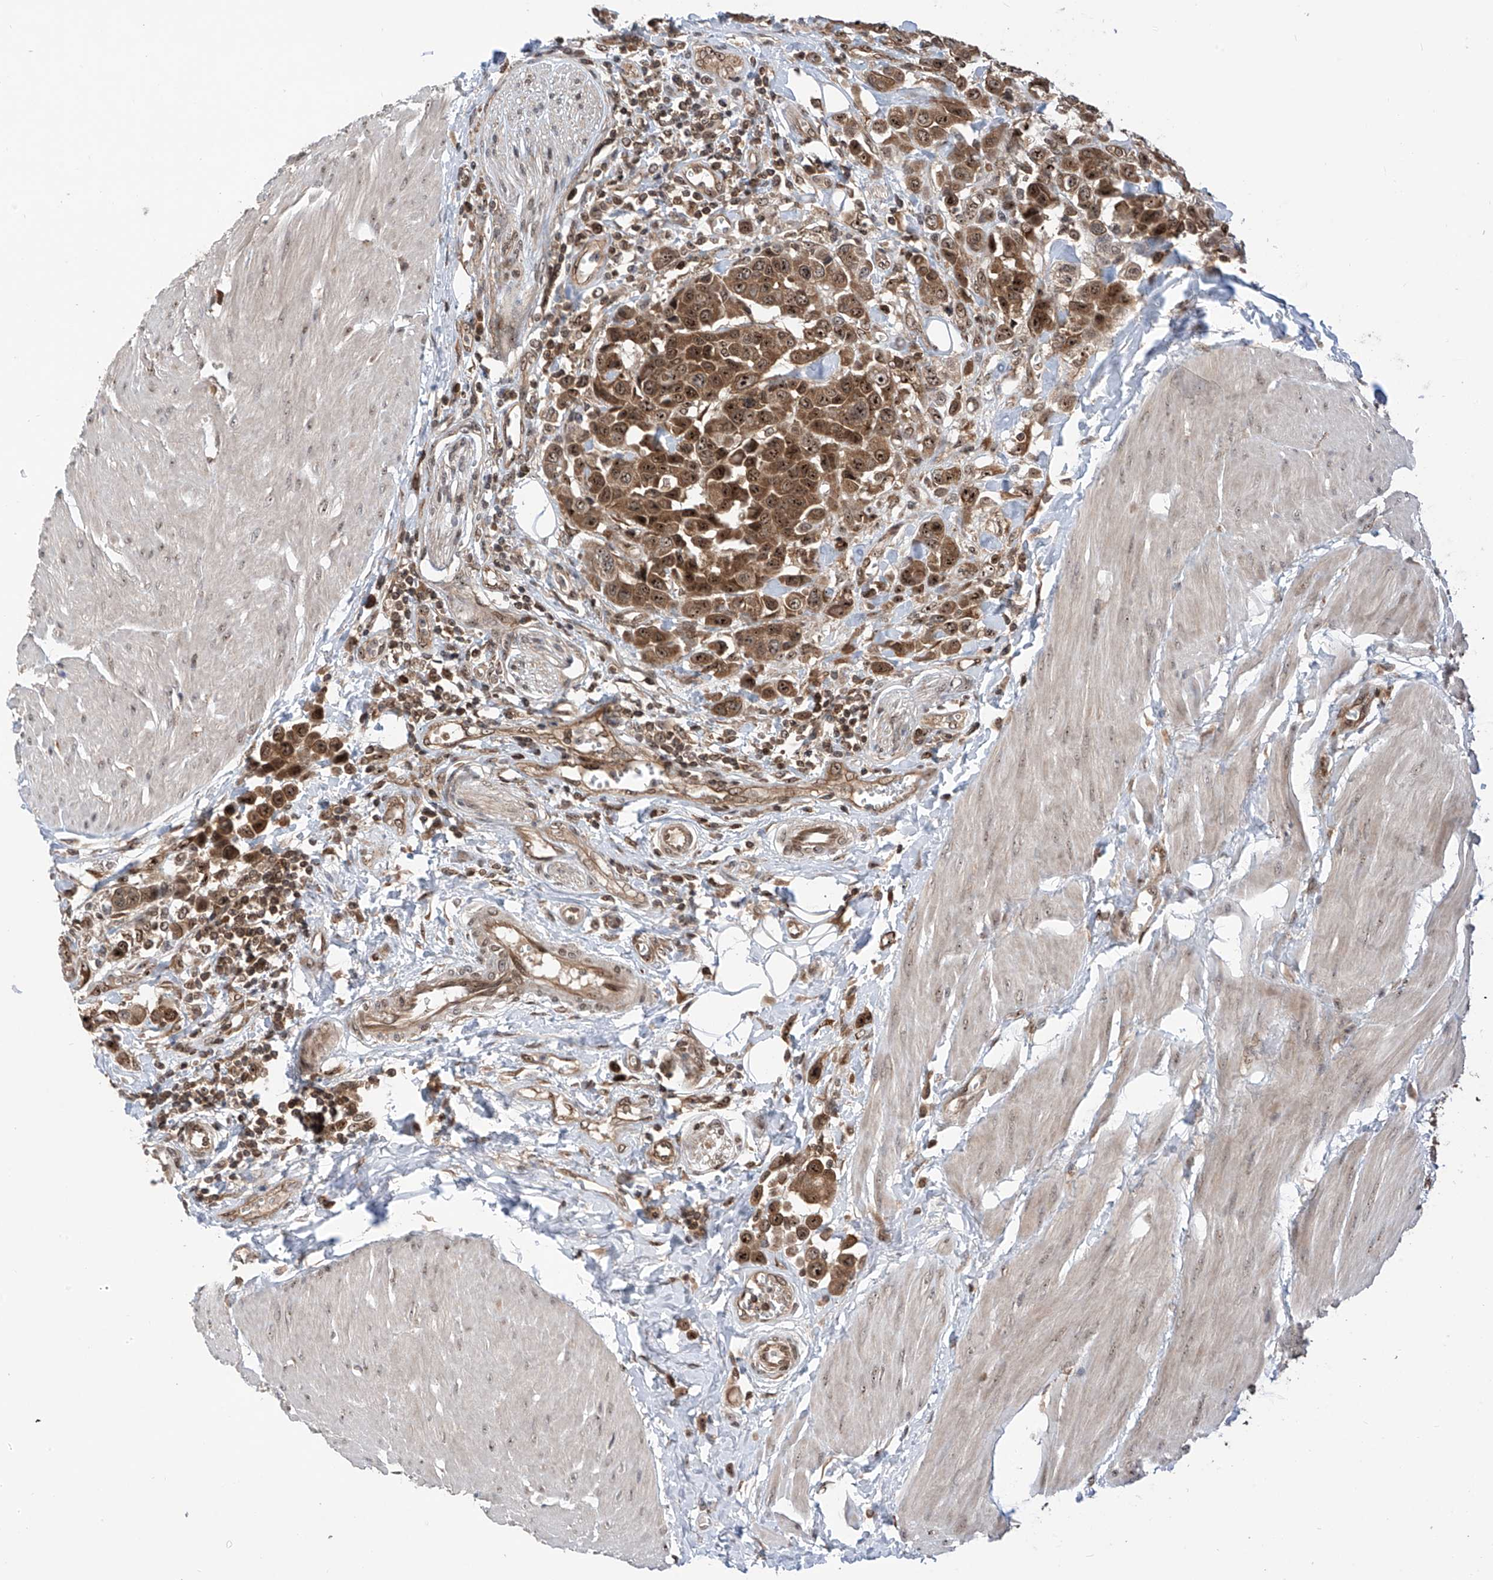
{"staining": {"intensity": "moderate", "quantity": ">75%", "location": "cytoplasmic/membranous,nuclear"}, "tissue": "urothelial cancer", "cell_type": "Tumor cells", "image_type": "cancer", "snomed": [{"axis": "morphology", "description": "Urothelial carcinoma, High grade"}, {"axis": "topography", "description": "Urinary bladder"}], "caption": "Immunohistochemistry micrograph of urothelial cancer stained for a protein (brown), which exhibits medium levels of moderate cytoplasmic/membranous and nuclear staining in approximately >75% of tumor cells.", "gene": "C1orf131", "patient": {"sex": "male", "age": 50}}